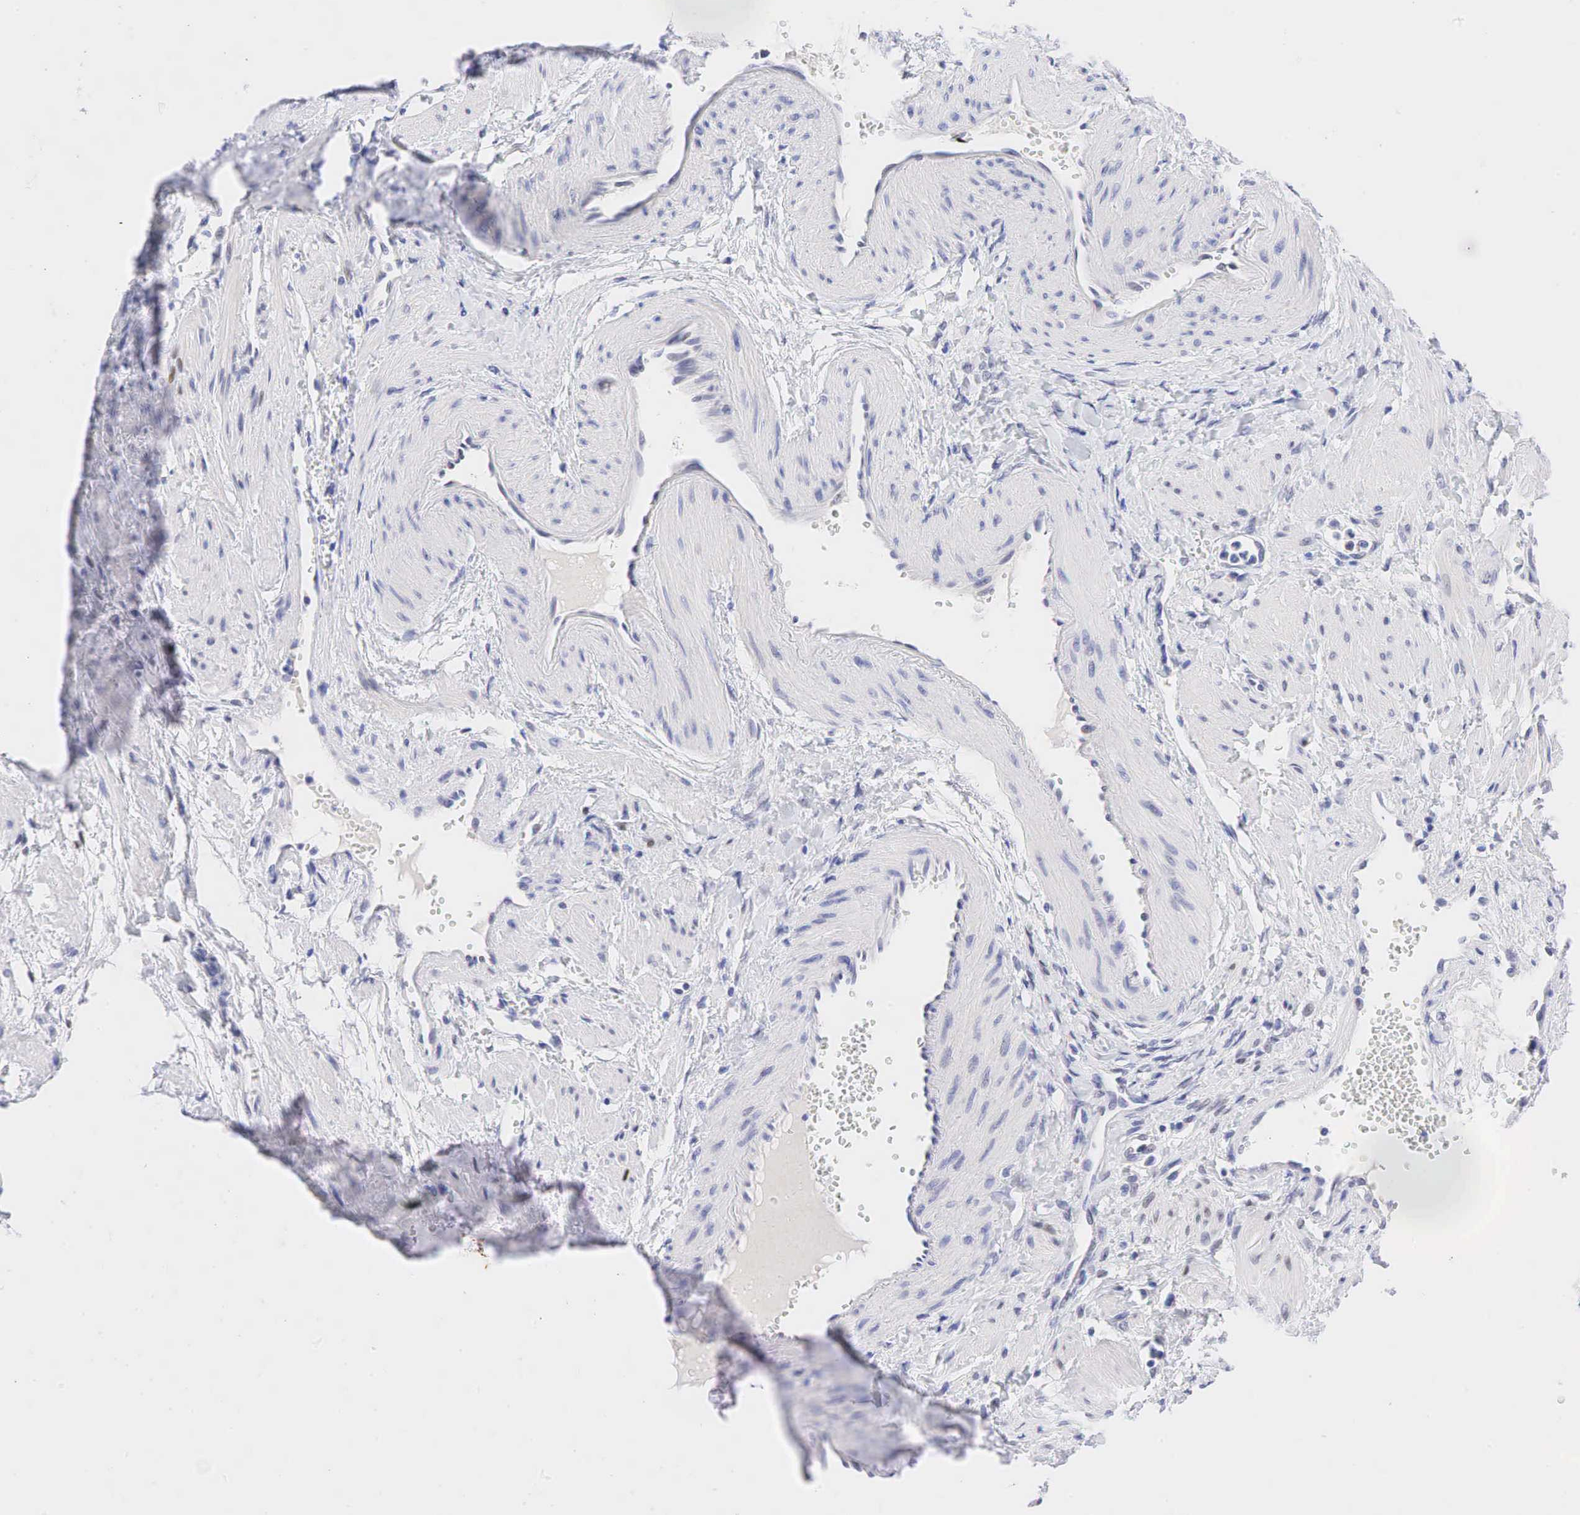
{"staining": {"intensity": "weak", "quantity": "25%-75%", "location": "cytoplasmic/membranous,nuclear"}, "tissue": "ovarian cancer", "cell_type": "Tumor cells", "image_type": "cancer", "snomed": [{"axis": "morphology", "description": "Cystadenocarcinoma, serous, NOS"}, {"axis": "topography", "description": "Ovary"}], "caption": "This is a histology image of IHC staining of ovarian cancer (serous cystadenocarcinoma), which shows weak positivity in the cytoplasmic/membranous and nuclear of tumor cells.", "gene": "AR", "patient": {"sex": "female", "age": 71}}